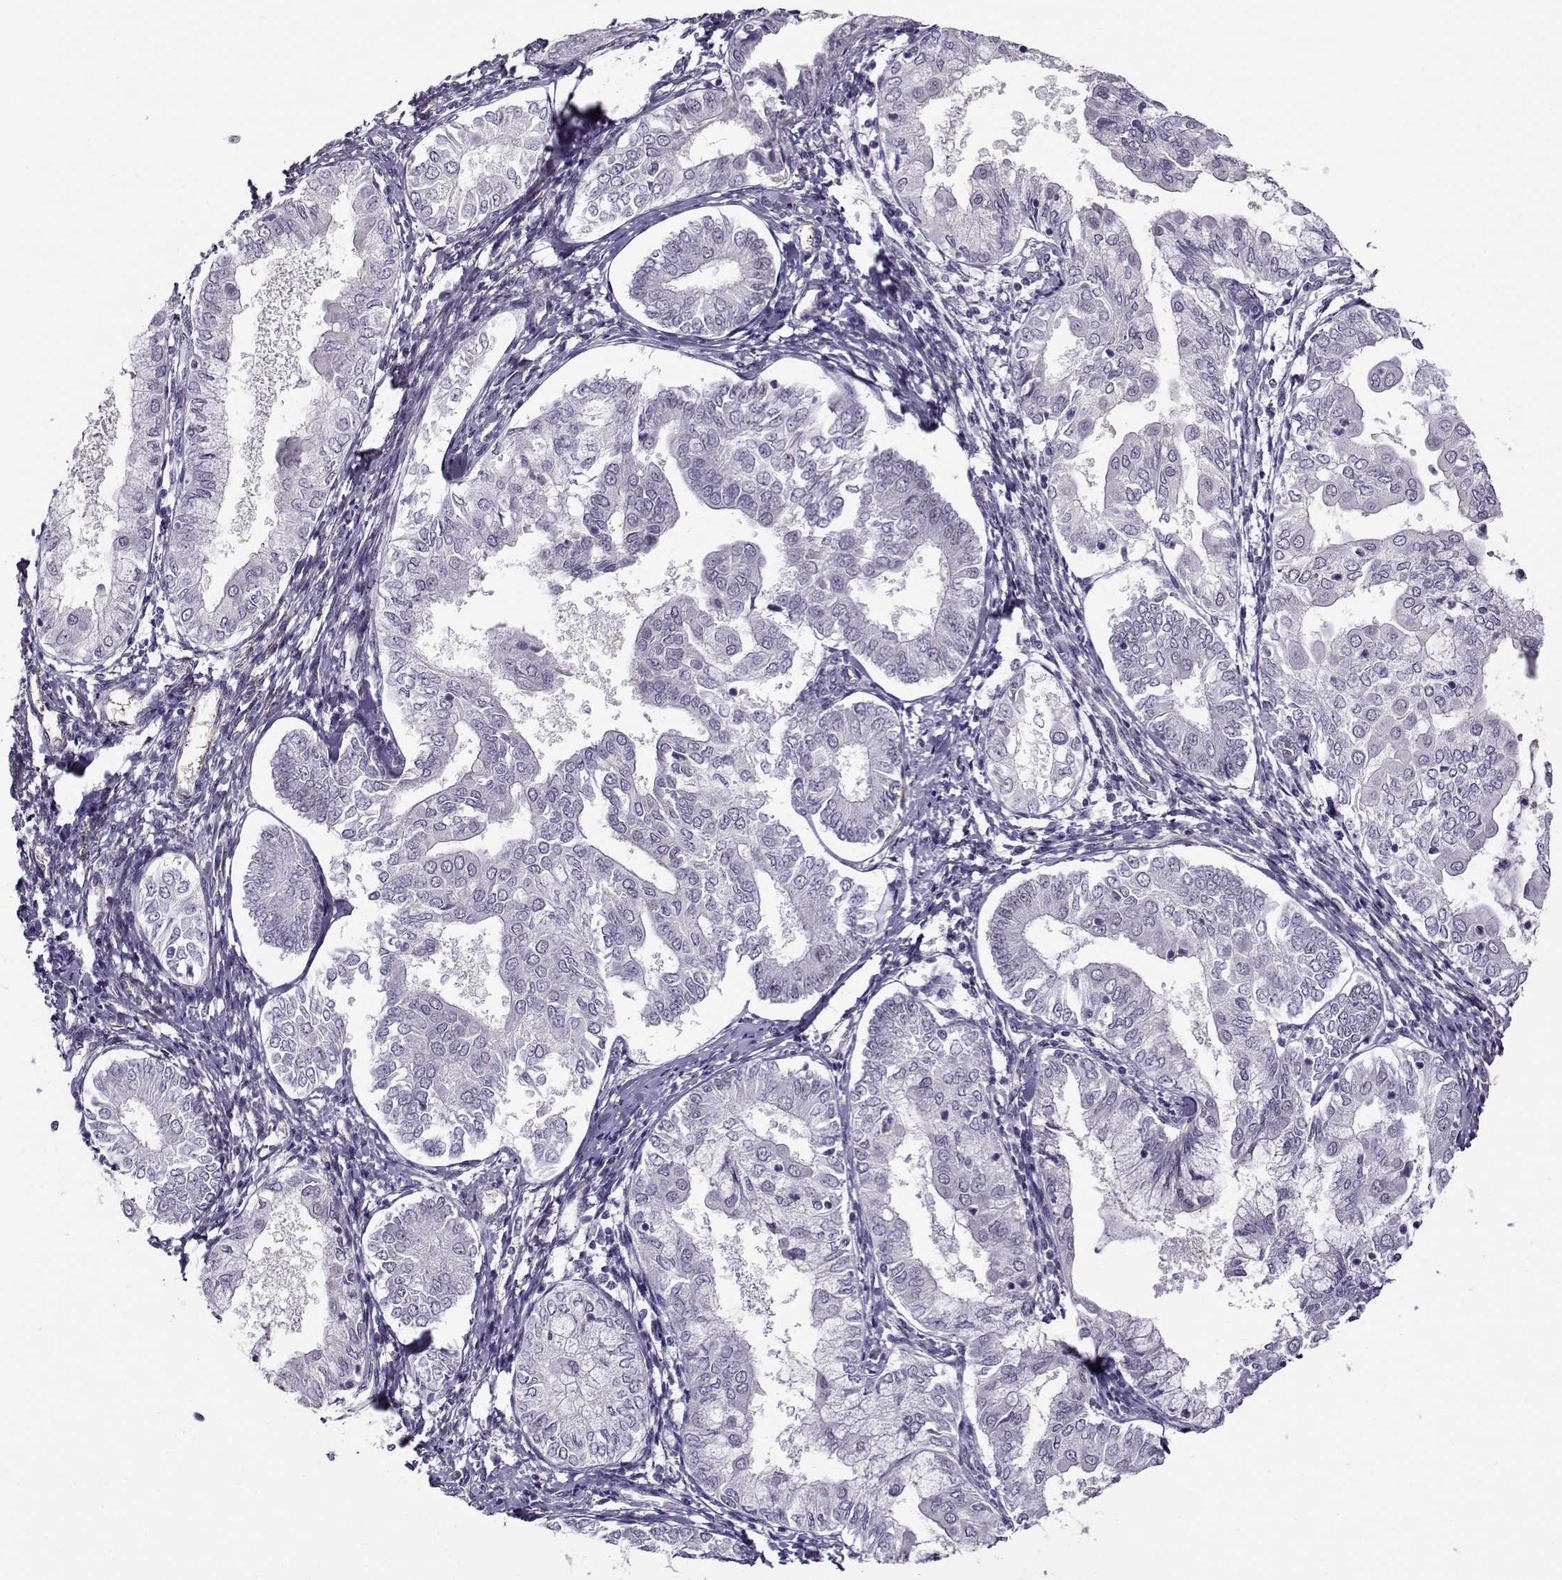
{"staining": {"intensity": "negative", "quantity": "none", "location": "none"}, "tissue": "endometrial cancer", "cell_type": "Tumor cells", "image_type": "cancer", "snomed": [{"axis": "morphology", "description": "Adenocarcinoma, NOS"}, {"axis": "topography", "description": "Endometrium"}], "caption": "High power microscopy histopathology image of an IHC image of adenocarcinoma (endometrial), revealing no significant expression in tumor cells.", "gene": "BACH1", "patient": {"sex": "female", "age": 68}}